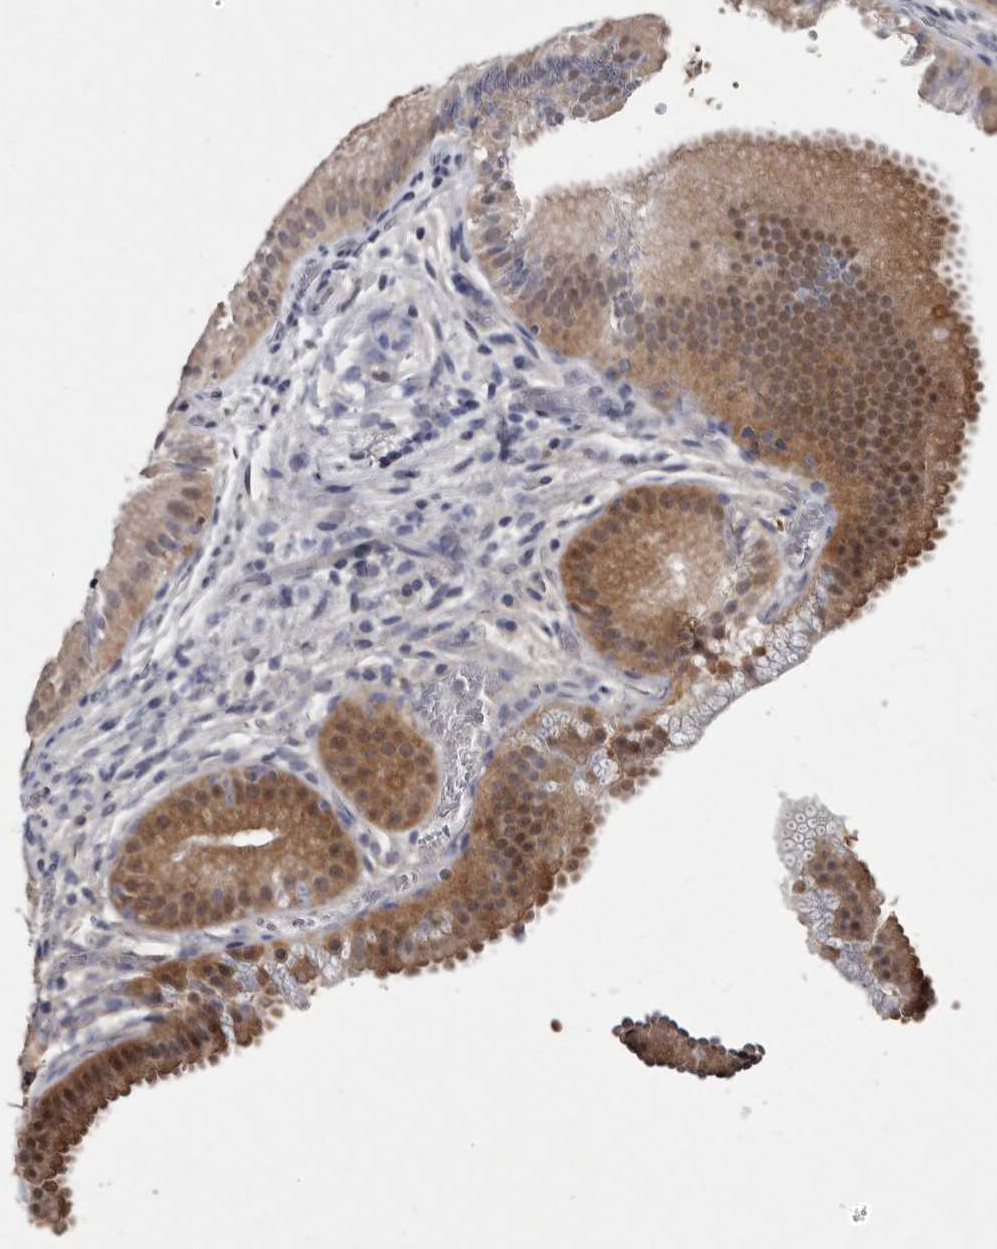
{"staining": {"intensity": "moderate", "quantity": ">75%", "location": "cytoplasmic/membranous,nuclear"}, "tissue": "gallbladder", "cell_type": "Glandular cells", "image_type": "normal", "snomed": [{"axis": "morphology", "description": "Normal tissue, NOS"}, {"axis": "topography", "description": "Gallbladder"}], "caption": "Human gallbladder stained with a brown dye demonstrates moderate cytoplasmic/membranous,nuclear positive positivity in about >75% of glandular cells.", "gene": "SERPINB8", "patient": {"sex": "female", "age": 30}}